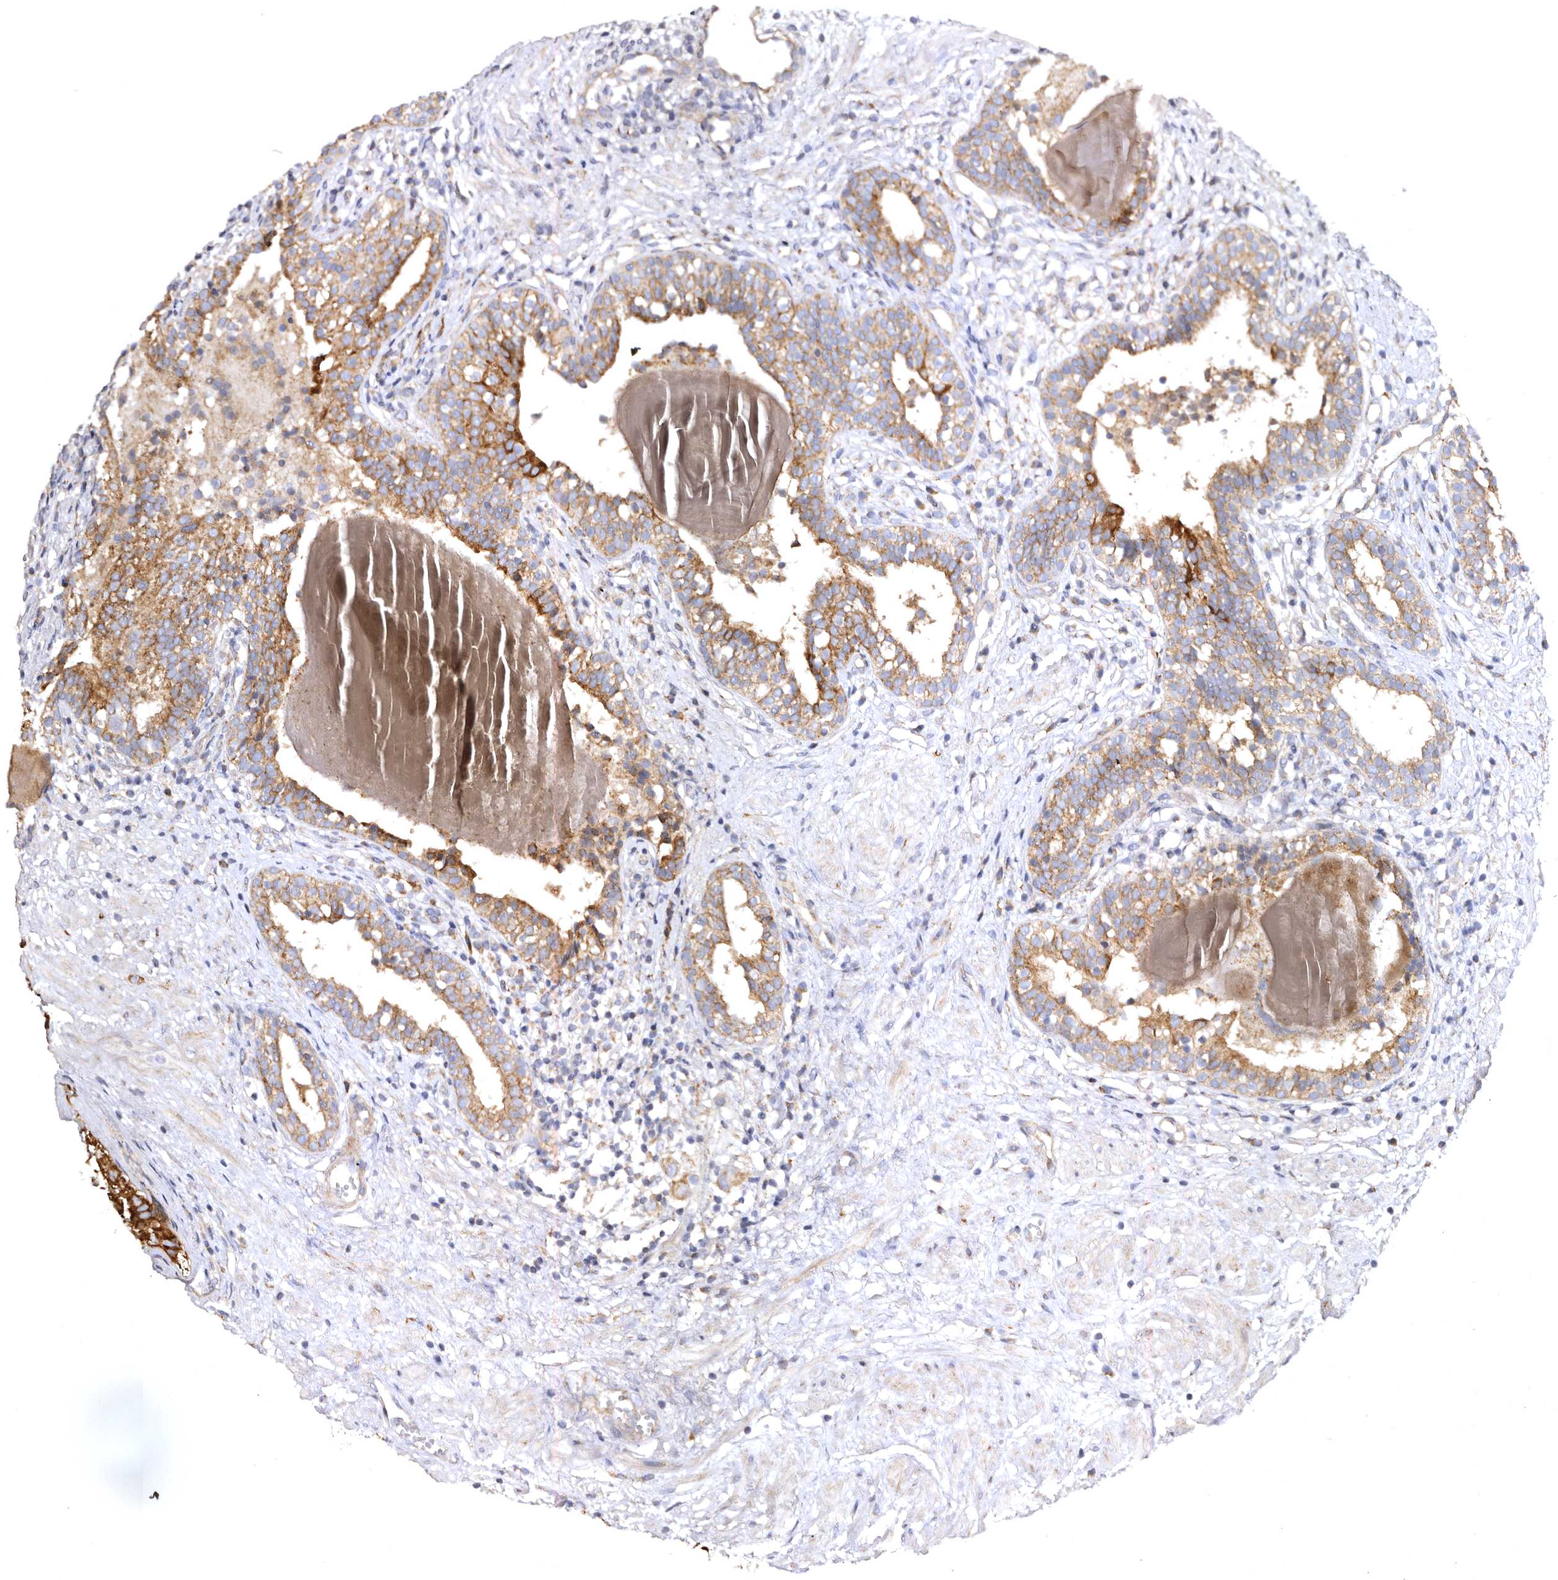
{"staining": {"intensity": "moderate", "quantity": ">75%", "location": "cytoplasmic/membranous"}, "tissue": "prostate cancer", "cell_type": "Tumor cells", "image_type": "cancer", "snomed": [{"axis": "morphology", "description": "Adenocarcinoma, Low grade"}, {"axis": "topography", "description": "Prostate"}], "caption": "This micrograph shows immunohistochemistry (IHC) staining of human prostate cancer, with medium moderate cytoplasmic/membranous staining in approximately >75% of tumor cells.", "gene": "BAIAP2L1", "patient": {"sex": "male", "age": 88}}